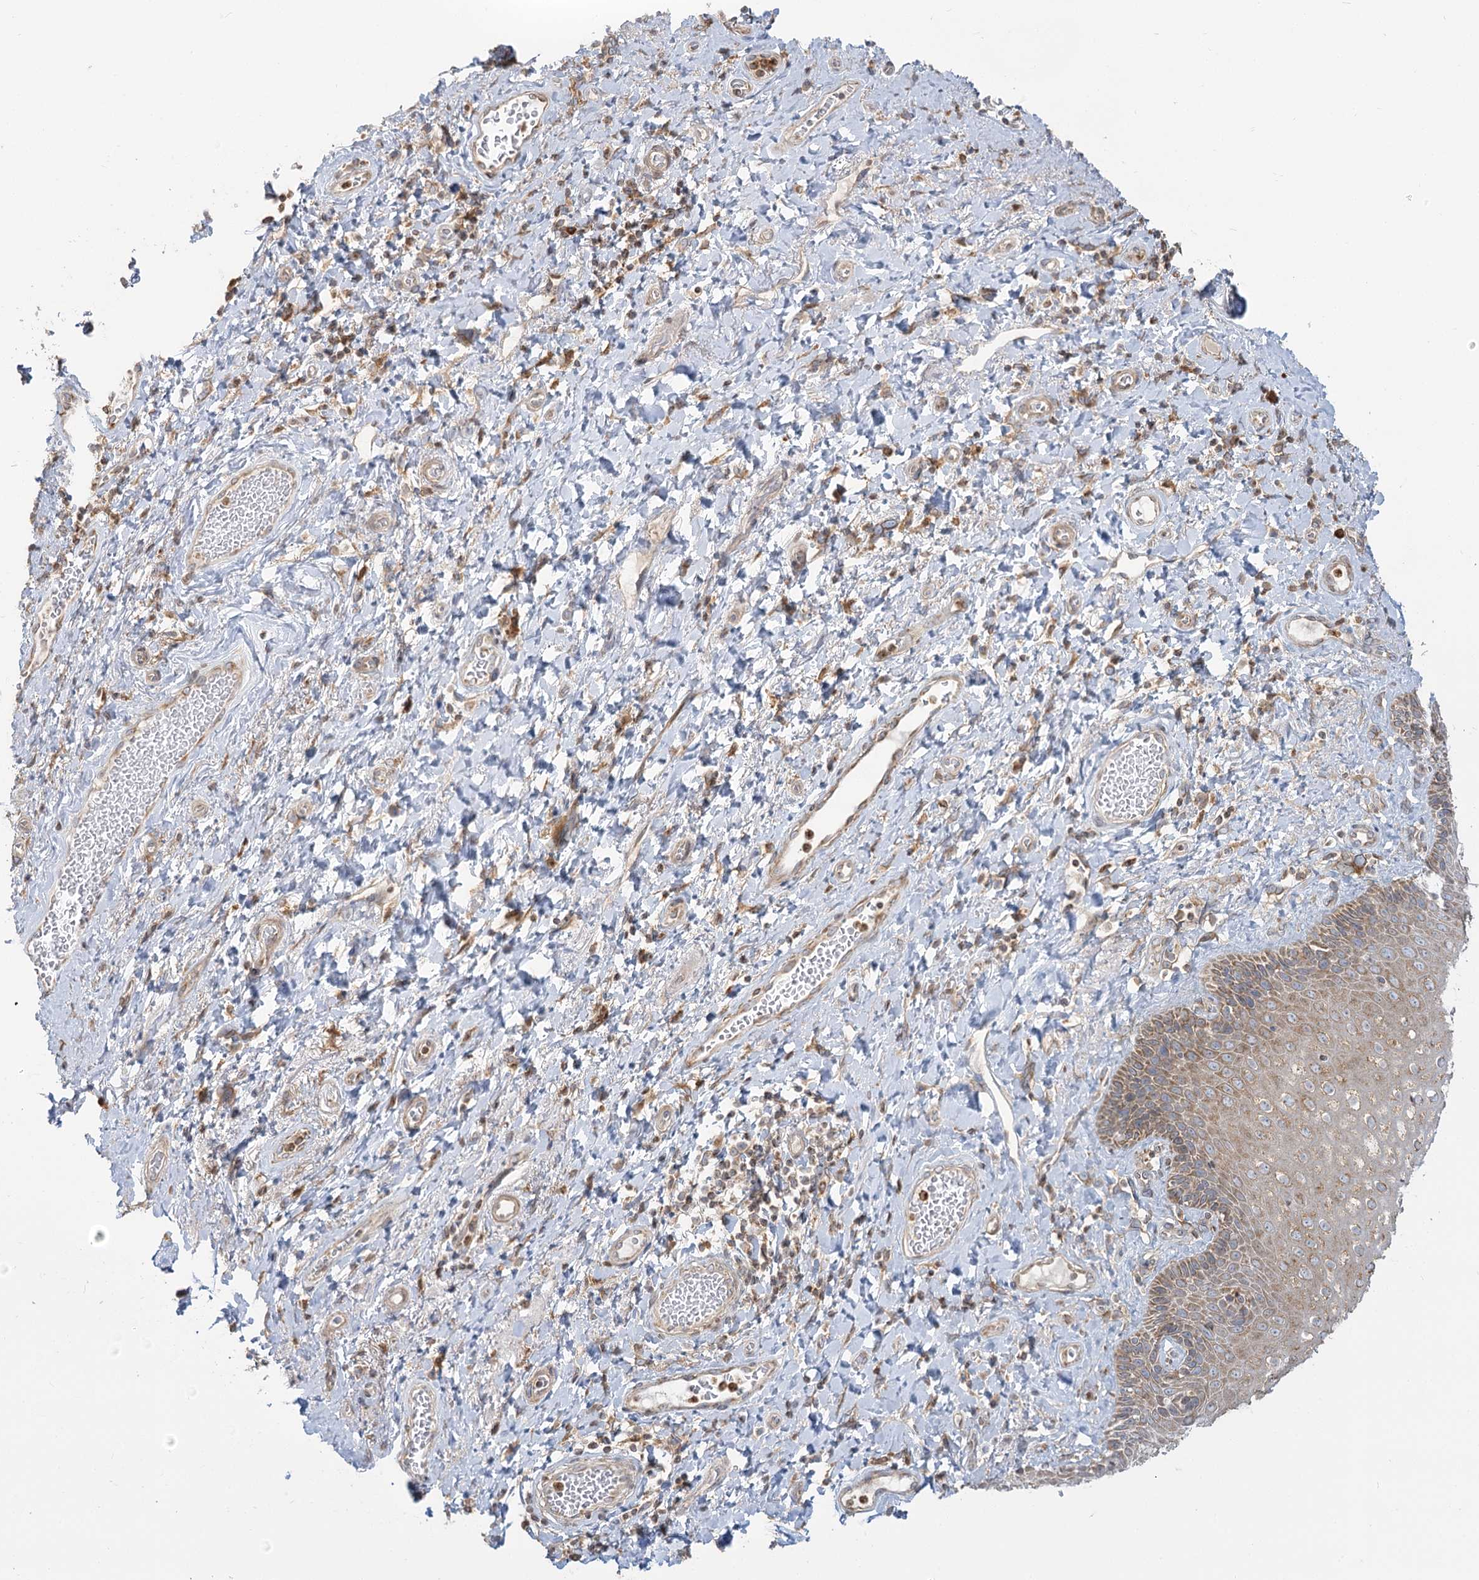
{"staining": {"intensity": "moderate", "quantity": ">75%", "location": "cytoplasmic/membranous"}, "tissue": "skin", "cell_type": "Epidermal cells", "image_type": "normal", "snomed": [{"axis": "morphology", "description": "Normal tissue, NOS"}, {"axis": "topography", "description": "Anal"}], "caption": "Immunohistochemical staining of benign human skin reveals moderate cytoplasmic/membranous protein expression in approximately >75% of epidermal cells.", "gene": "MTMR3", "patient": {"sex": "male", "age": 69}}